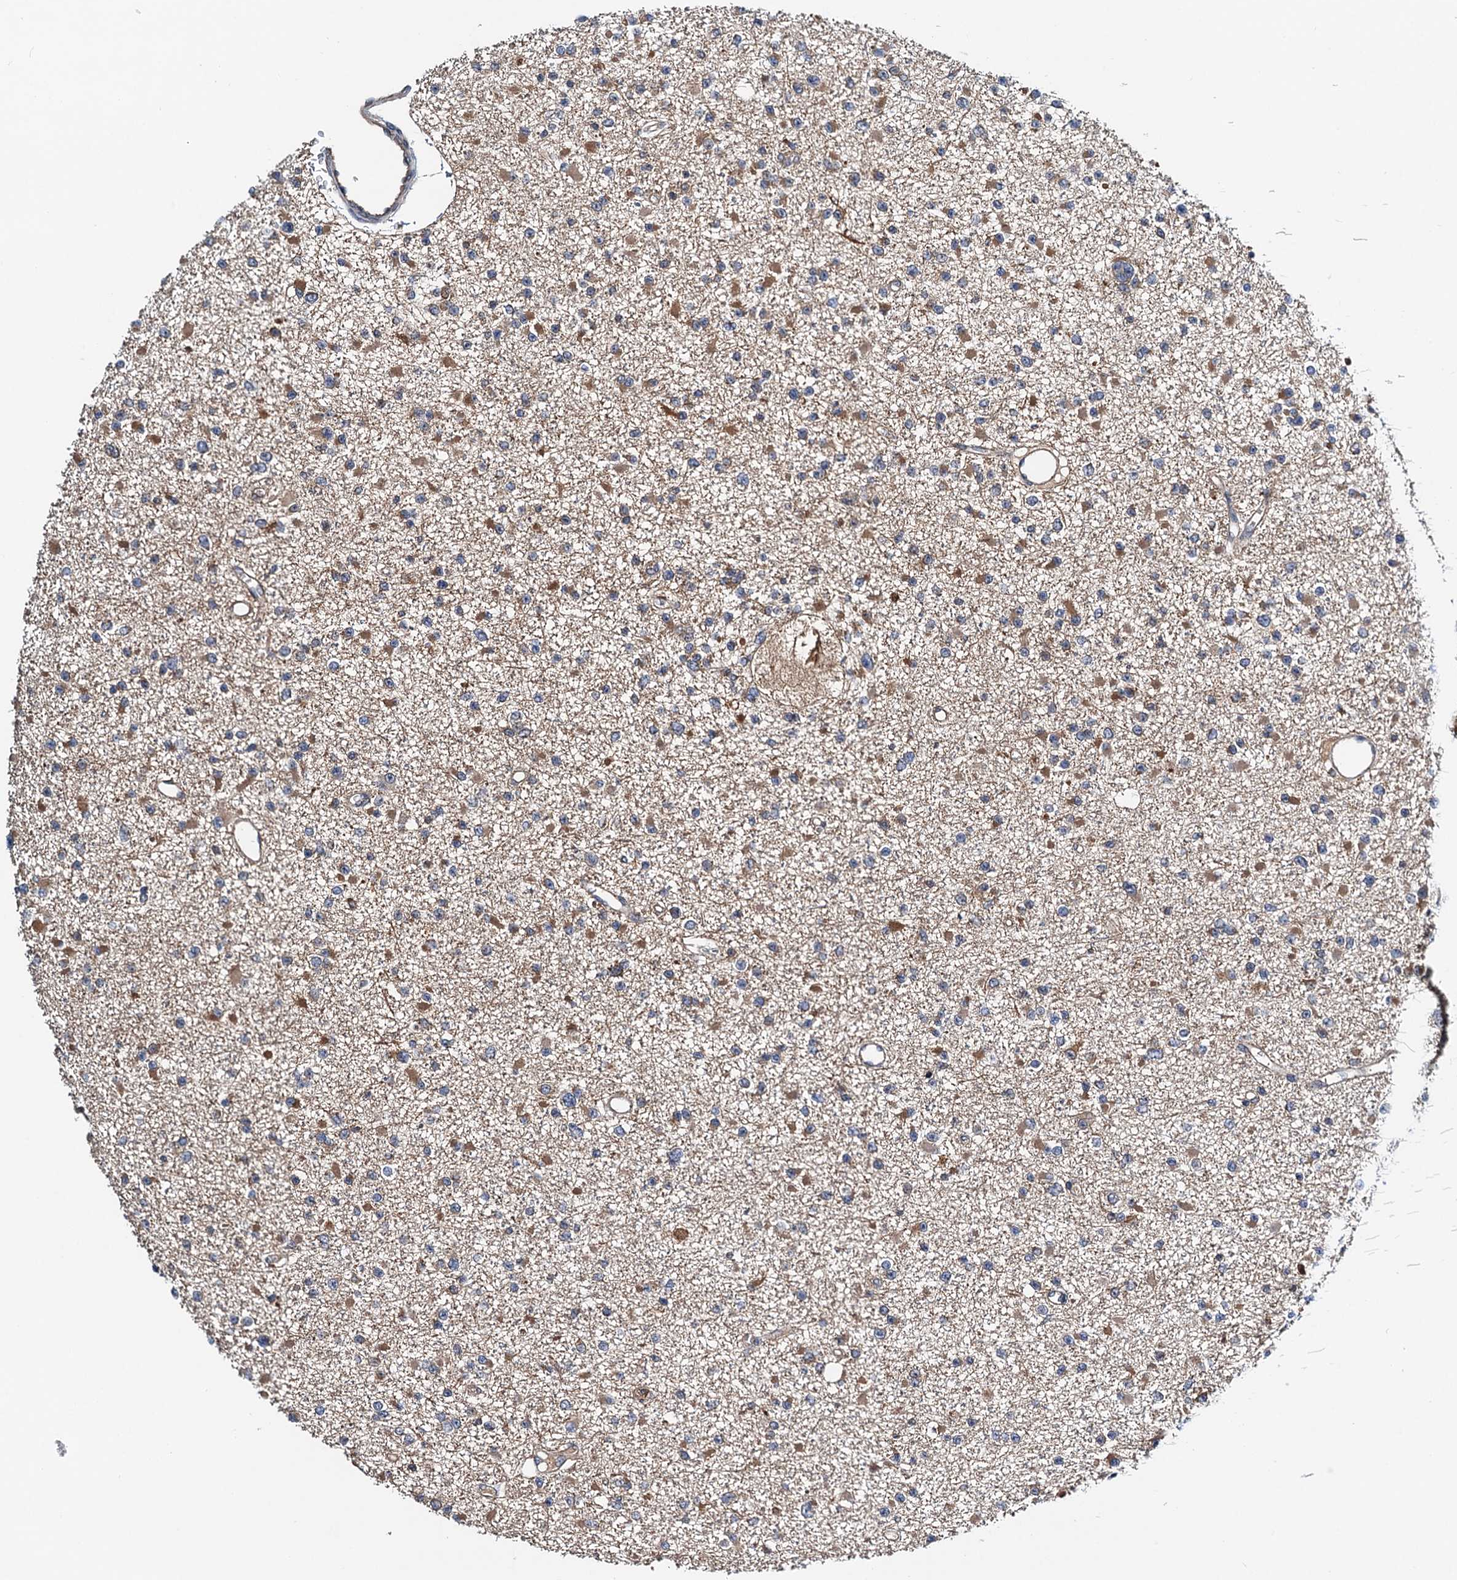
{"staining": {"intensity": "weak", "quantity": "<25%", "location": "cytoplasmic/membranous"}, "tissue": "glioma", "cell_type": "Tumor cells", "image_type": "cancer", "snomed": [{"axis": "morphology", "description": "Glioma, malignant, Low grade"}, {"axis": "topography", "description": "Brain"}], "caption": "Tumor cells are negative for brown protein staining in low-grade glioma (malignant).", "gene": "USP6NL", "patient": {"sex": "female", "age": 22}}